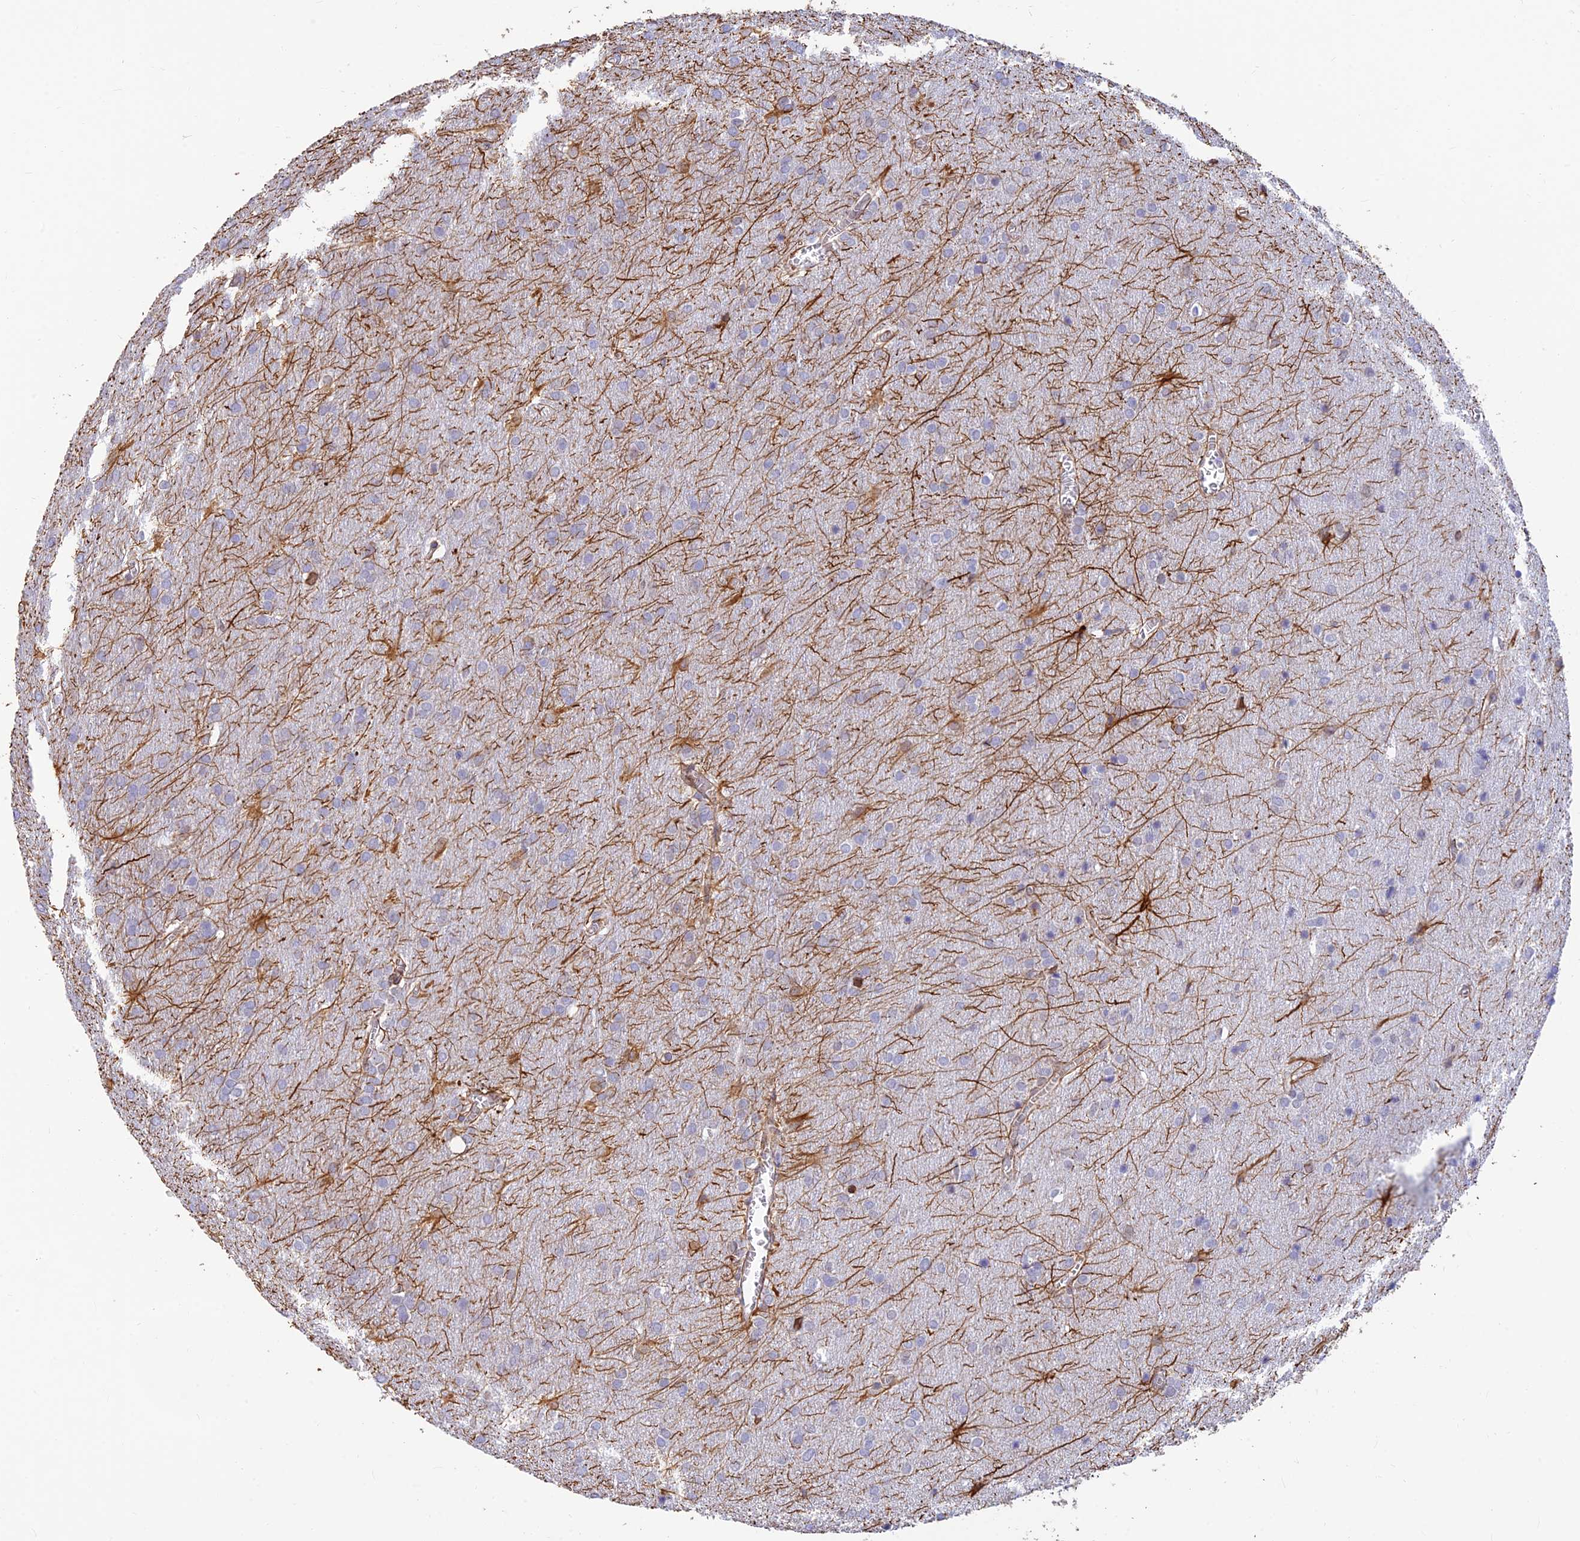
{"staining": {"intensity": "weak", "quantity": "<25%", "location": "cytoplasmic/membranous"}, "tissue": "glioma", "cell_type": "Tumor cells", "image_type": "cancer", "snomed": [{"axis": "morphology", "description": "Glioma, malignant, Low grade"}, {"axis": "topography", "description": "Brain"}], "caption": "Human malignant glioma (low-grade) stained for a protein using IHC reveals no positivity in tumor cells.", "gene": "ALDH1L2", "patient": {"sex": "female", "age": 32}}